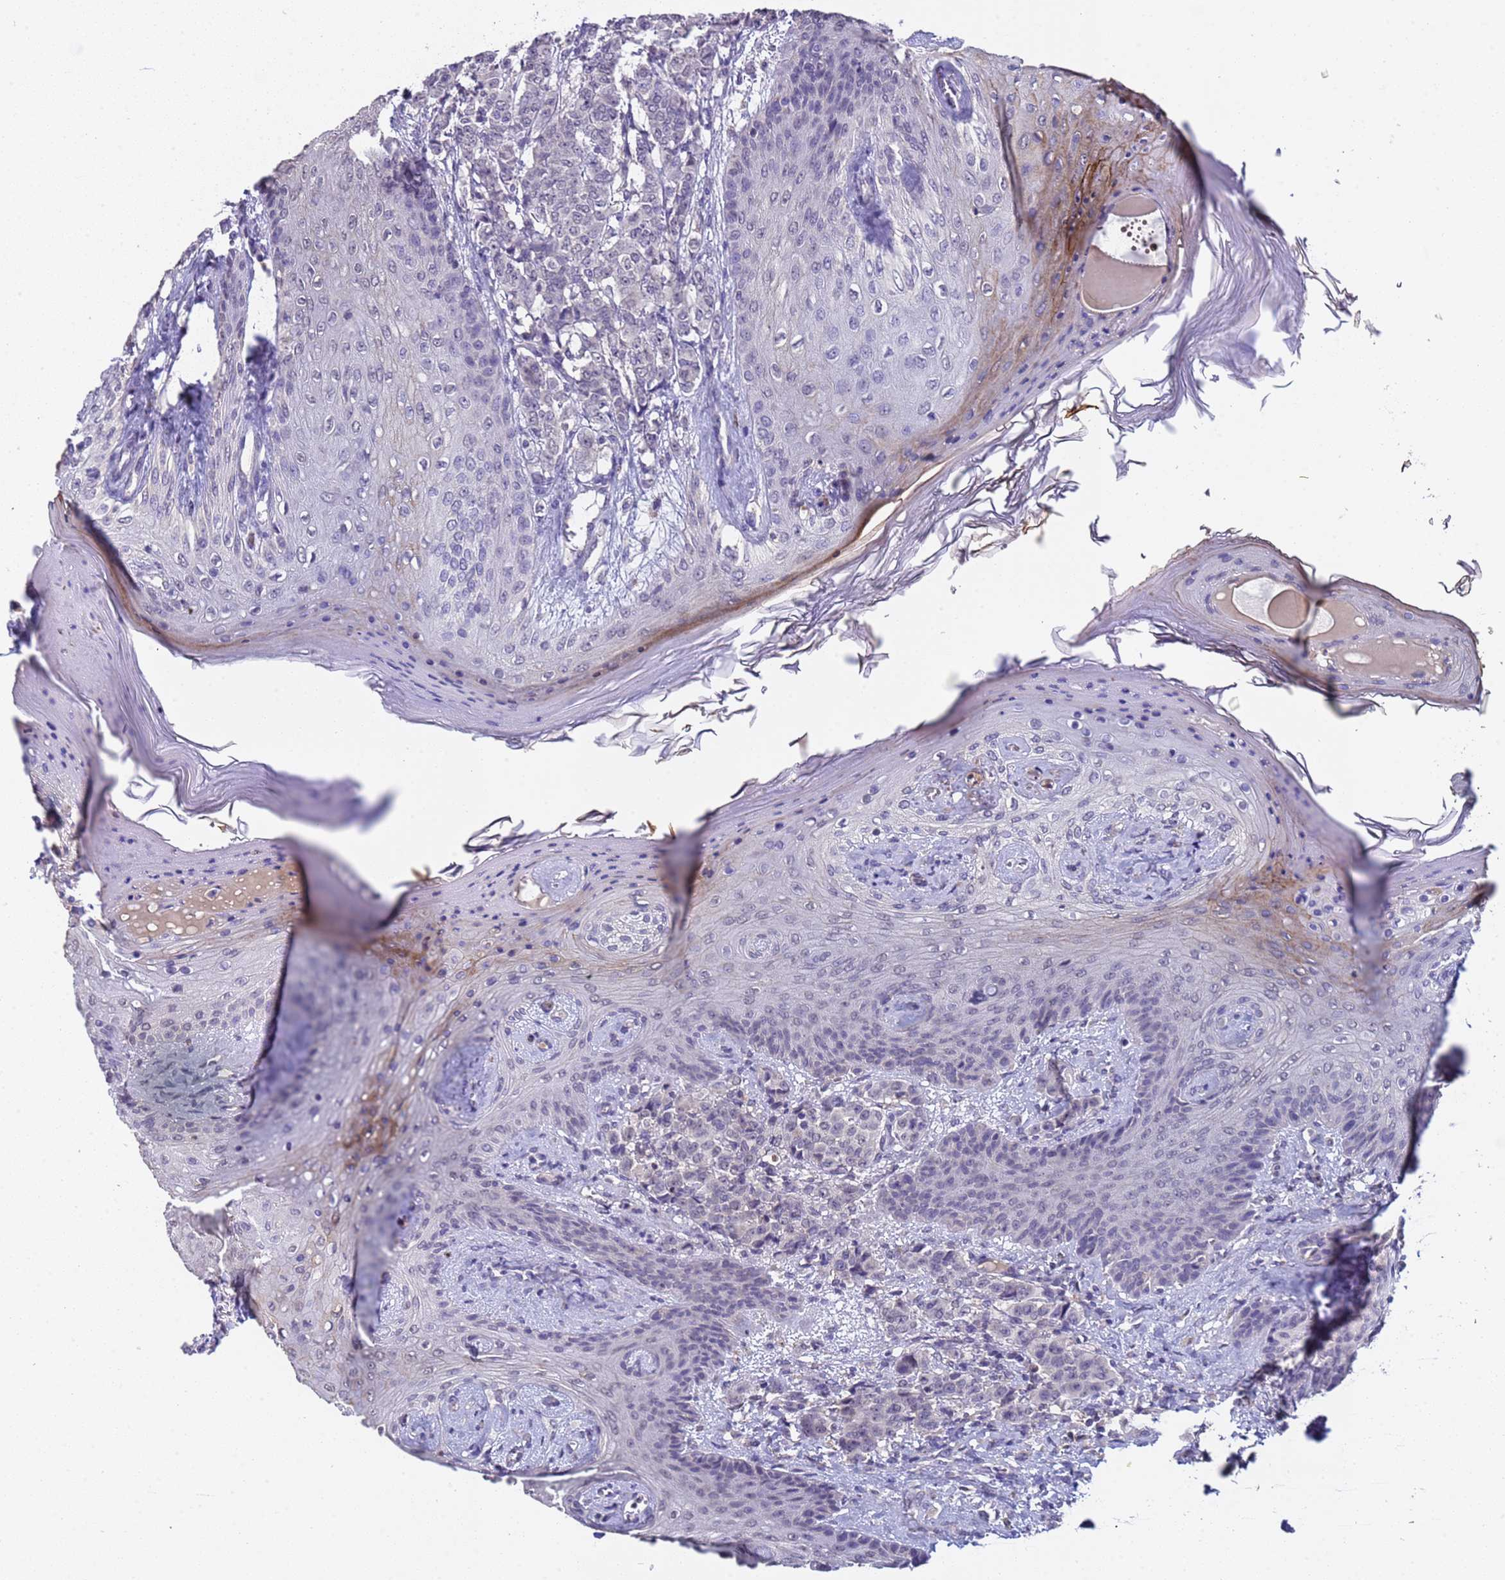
{"staining": {"intensity": "negative", "quantity": "none", "location": "none"}, "tissue": "breast cancer", "cell_type": "Tumor cells", "image_type": "cancer", "snomed": [{"axis": "morphology", "description": "Duct carcinoma"}, {"axis": "topography", "description": "Breast"}], "caption": "IHC micrograph of human breast cancer stained for a protein (brown), which displays no positivity in tumor cells.", "gene": "ZNF248", "patient": {"sex": "female", "age": 40}}